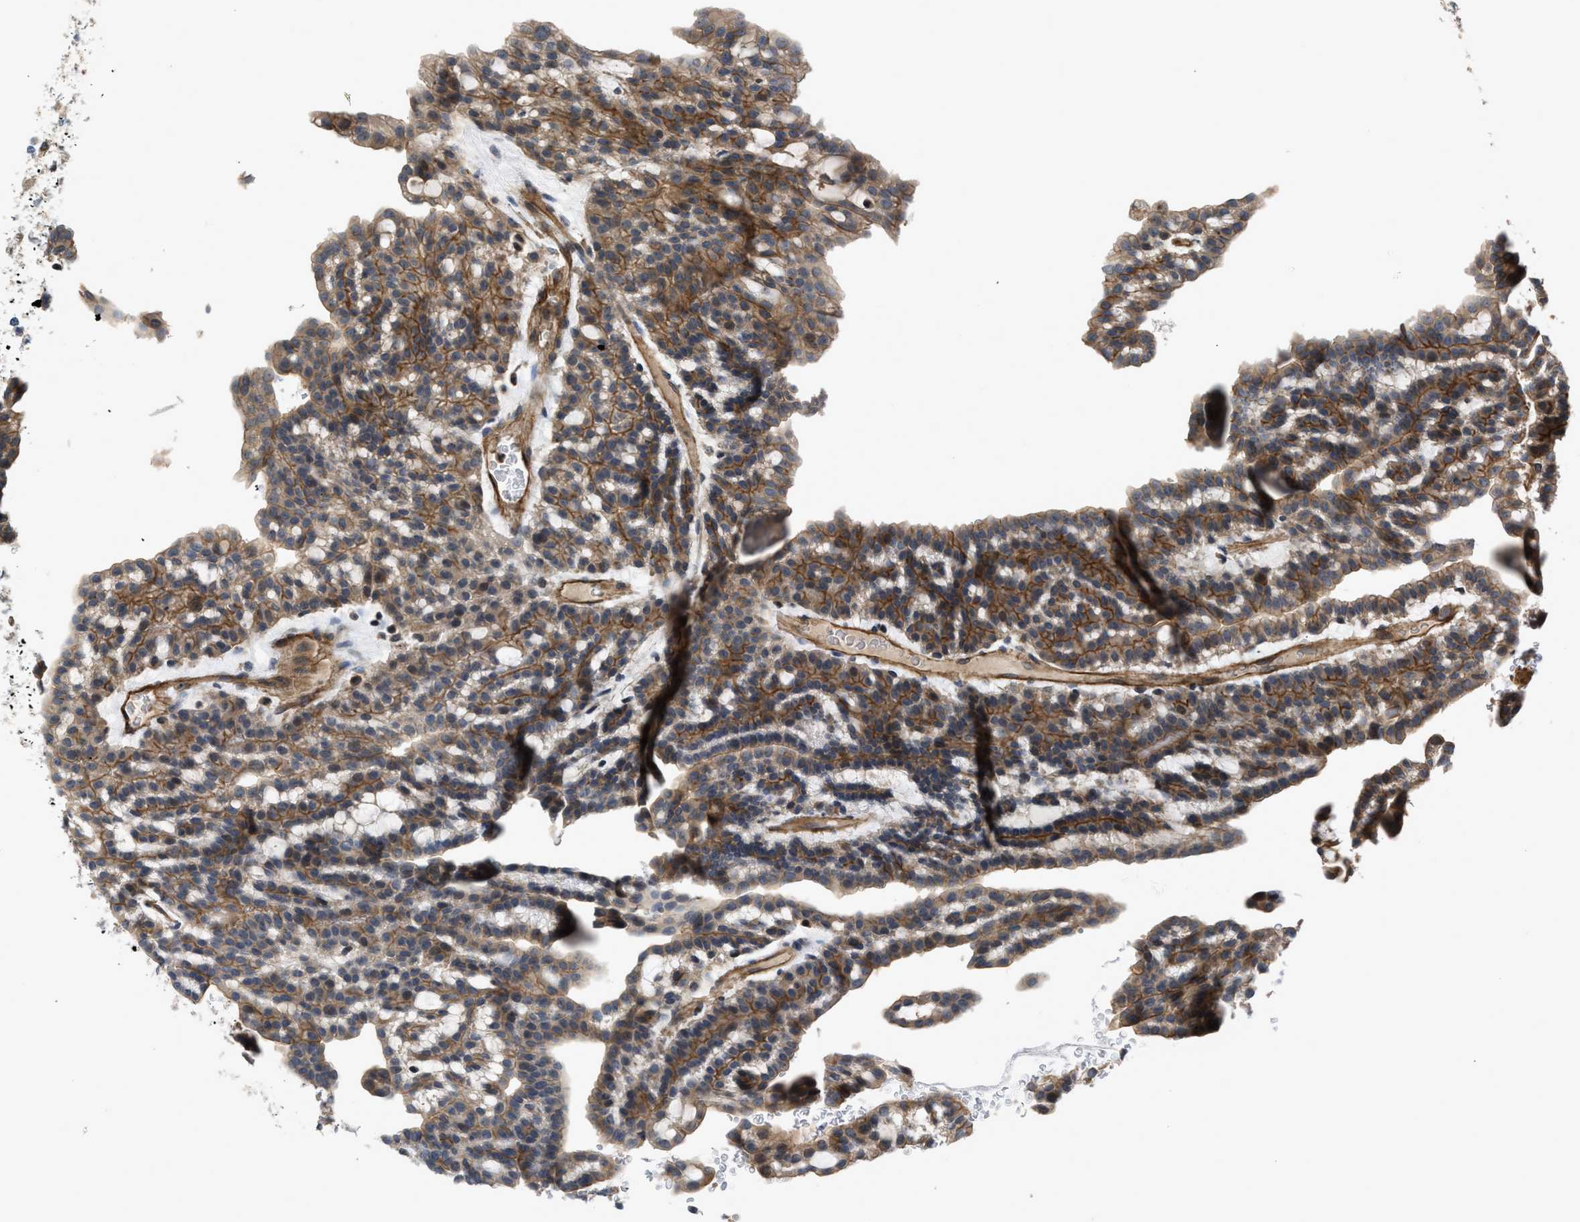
{"staining": {"intensity": "moderate", "quantity": ">75%", "location": "cytoplasmic/membranous"}, "tissue": "renal cancer", "cell_type": "Tumor cells", "image_type": "cancer", "snomed": [{"axis": "morphology", "description": "Adenocarcinoma, NOS"}, {"axis": "topography", "description": "Kidney"}], "caption": "Protein staining of renal adenocarcinoma tissue exhibits moderate cytoplasmic/membranous expression in about >75% of tumor cells.", "gene": "GPATCH2L", "patient": {"sex": "male", "age": 63}}